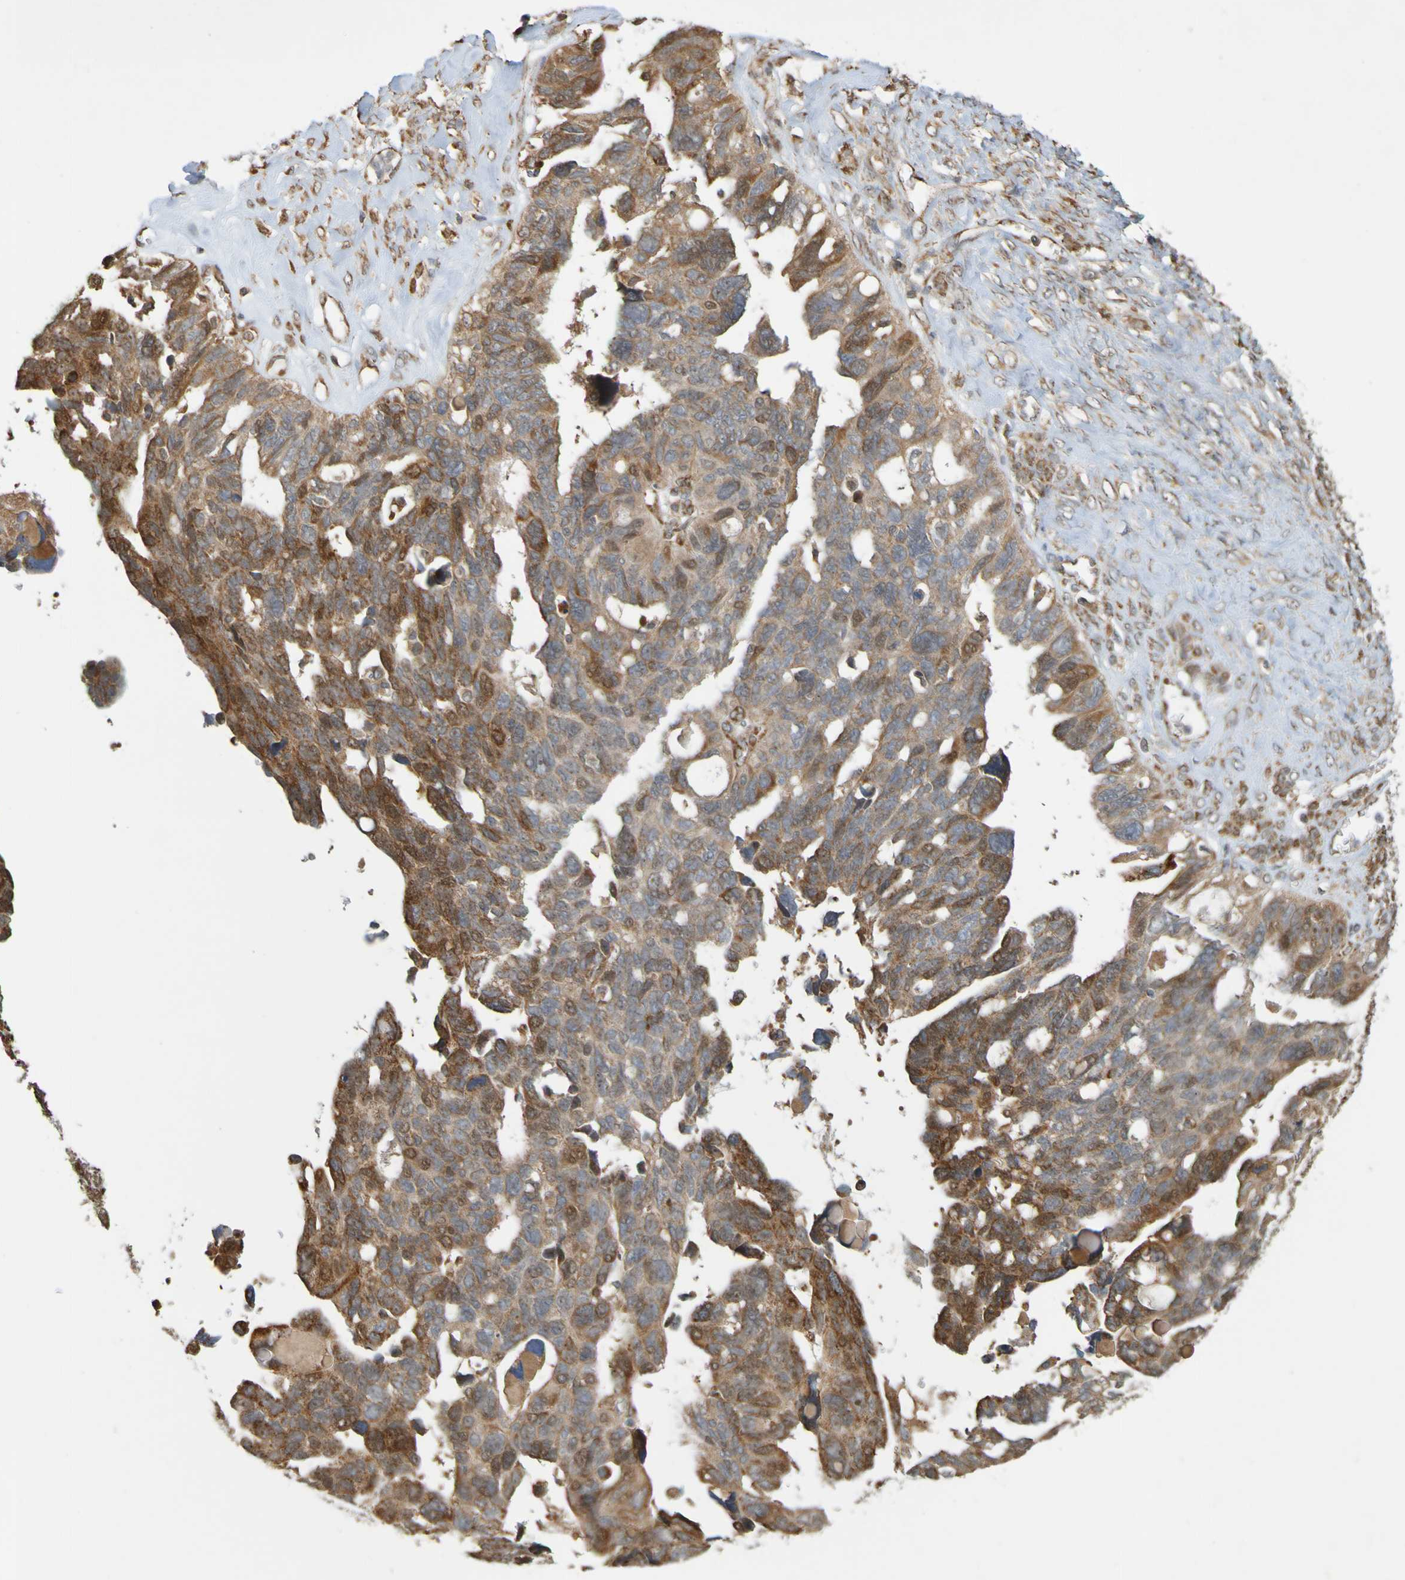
{"staining": {"intensity": "moderate", "quantity": ">75%", "location": "cytoplasmic/membranous"}, "tissue": "ovarian cancer", "cell_type": "Tumor cells", "image_type": "cancer", "snomed": [{"axis": "morphology", "description": "Cystadenocarcinoma, serous, NOS"}, {"axis": "topography", "description": "Ovary"}], "caption": "The immunohistochemical stain labels moderate cytoplasmic/membranous positivity in tumor cells of ovarian serous cystadenocarcinoma tissue.", "gene": "TMBIM1", "patient": {"sex": "female", "age": 79}}